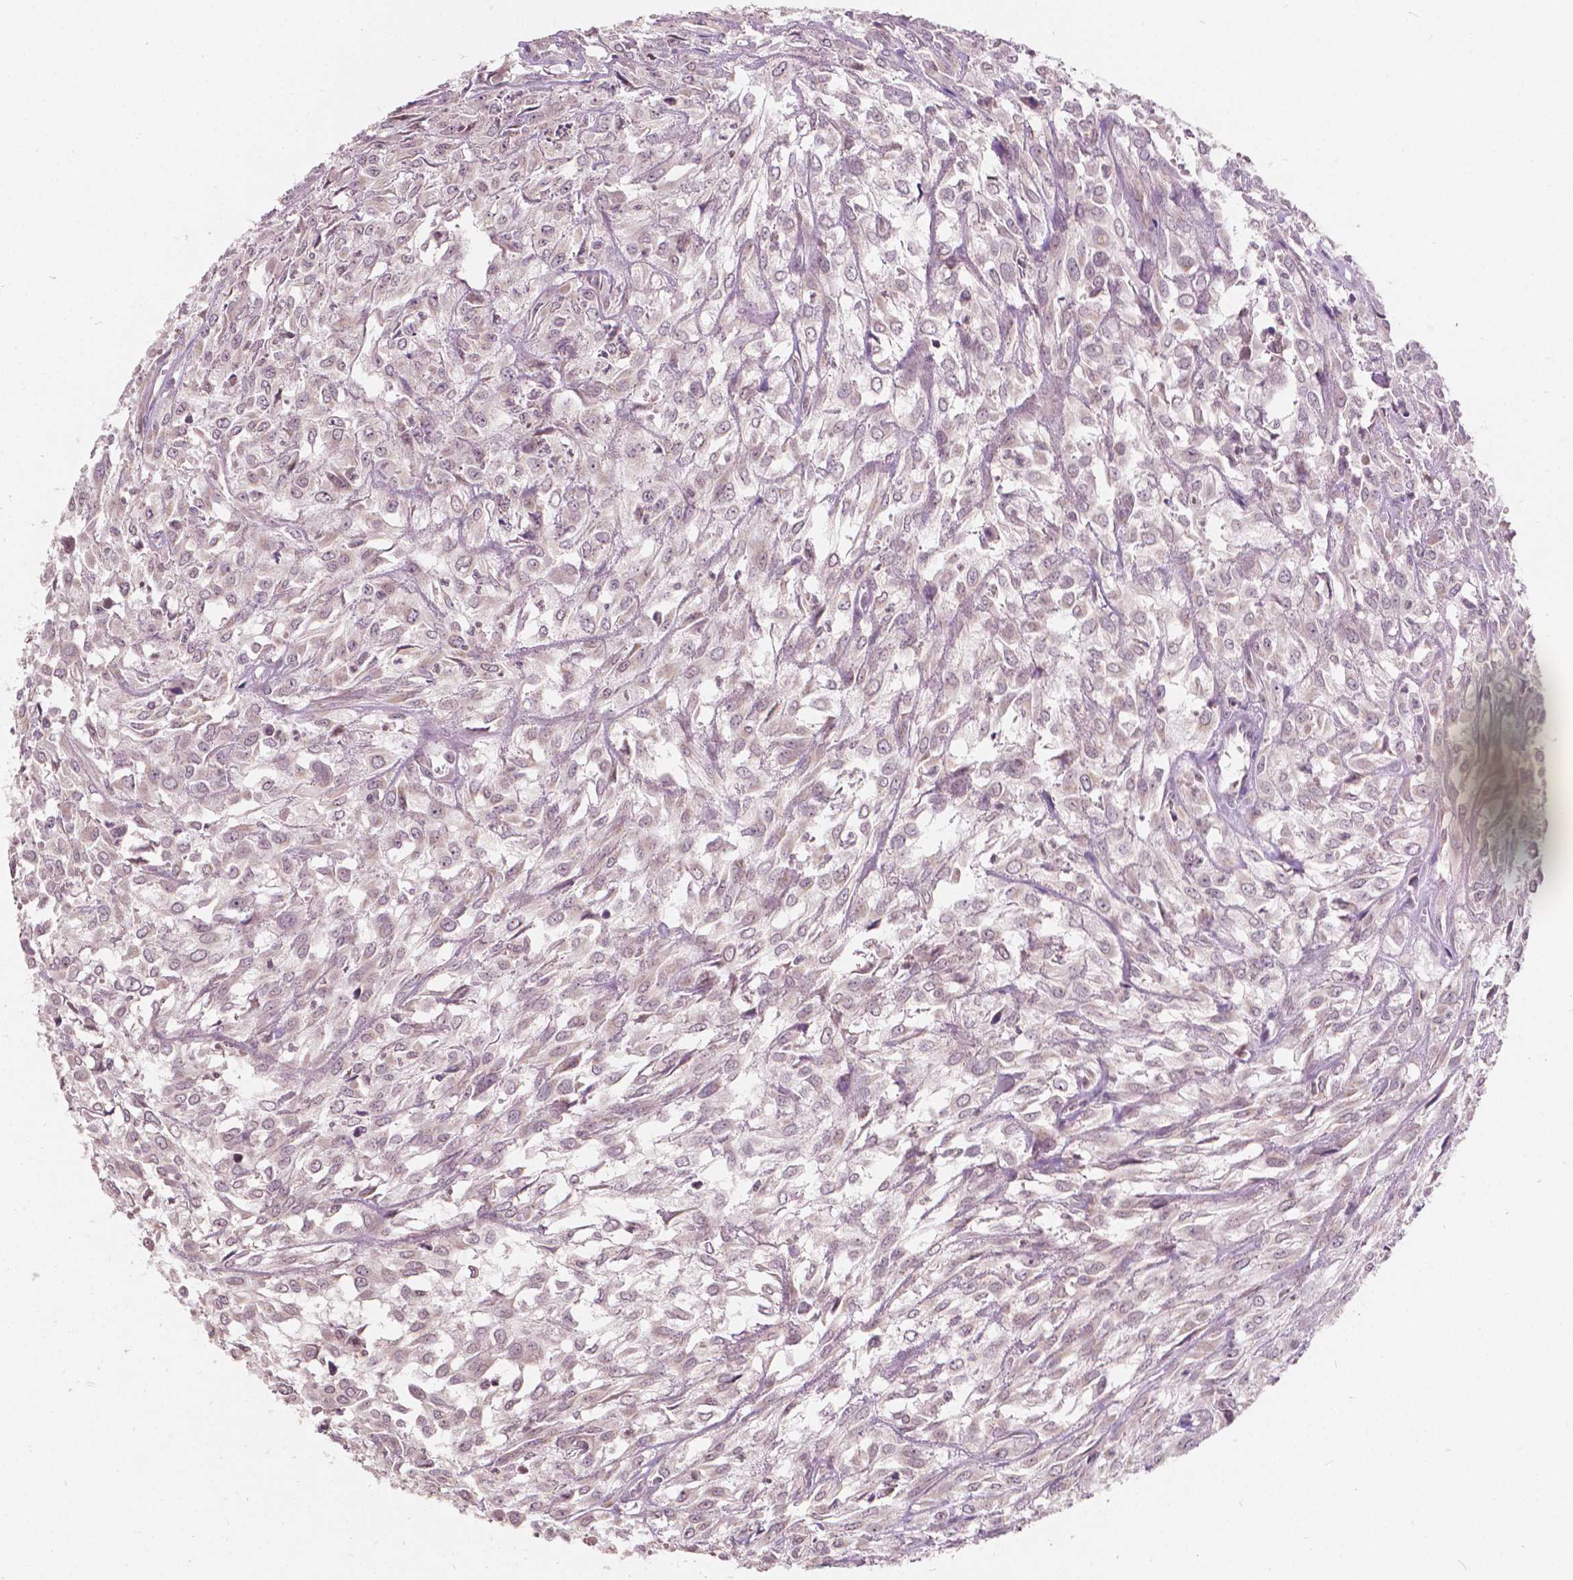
{"staining": {"intensity": "negative", "quantity": "none", "location": "none"}, "tissue": "urothelial cancer", "cell_type": "Tumor cells", "image_type": "cancer", "snomed": [{"axis": "morphology", "description": "Urothelial carcinoma, High grade"}, {"axis": "topography", "description": "Urinary bladder"}], "caption": "This is an immunohistochemistry (IHC) micrograph of human urothelial cancer. There is no staining in tumor cells.", "gene": "NOS1AP", "patient": {"sex": "male", "age": 67}}